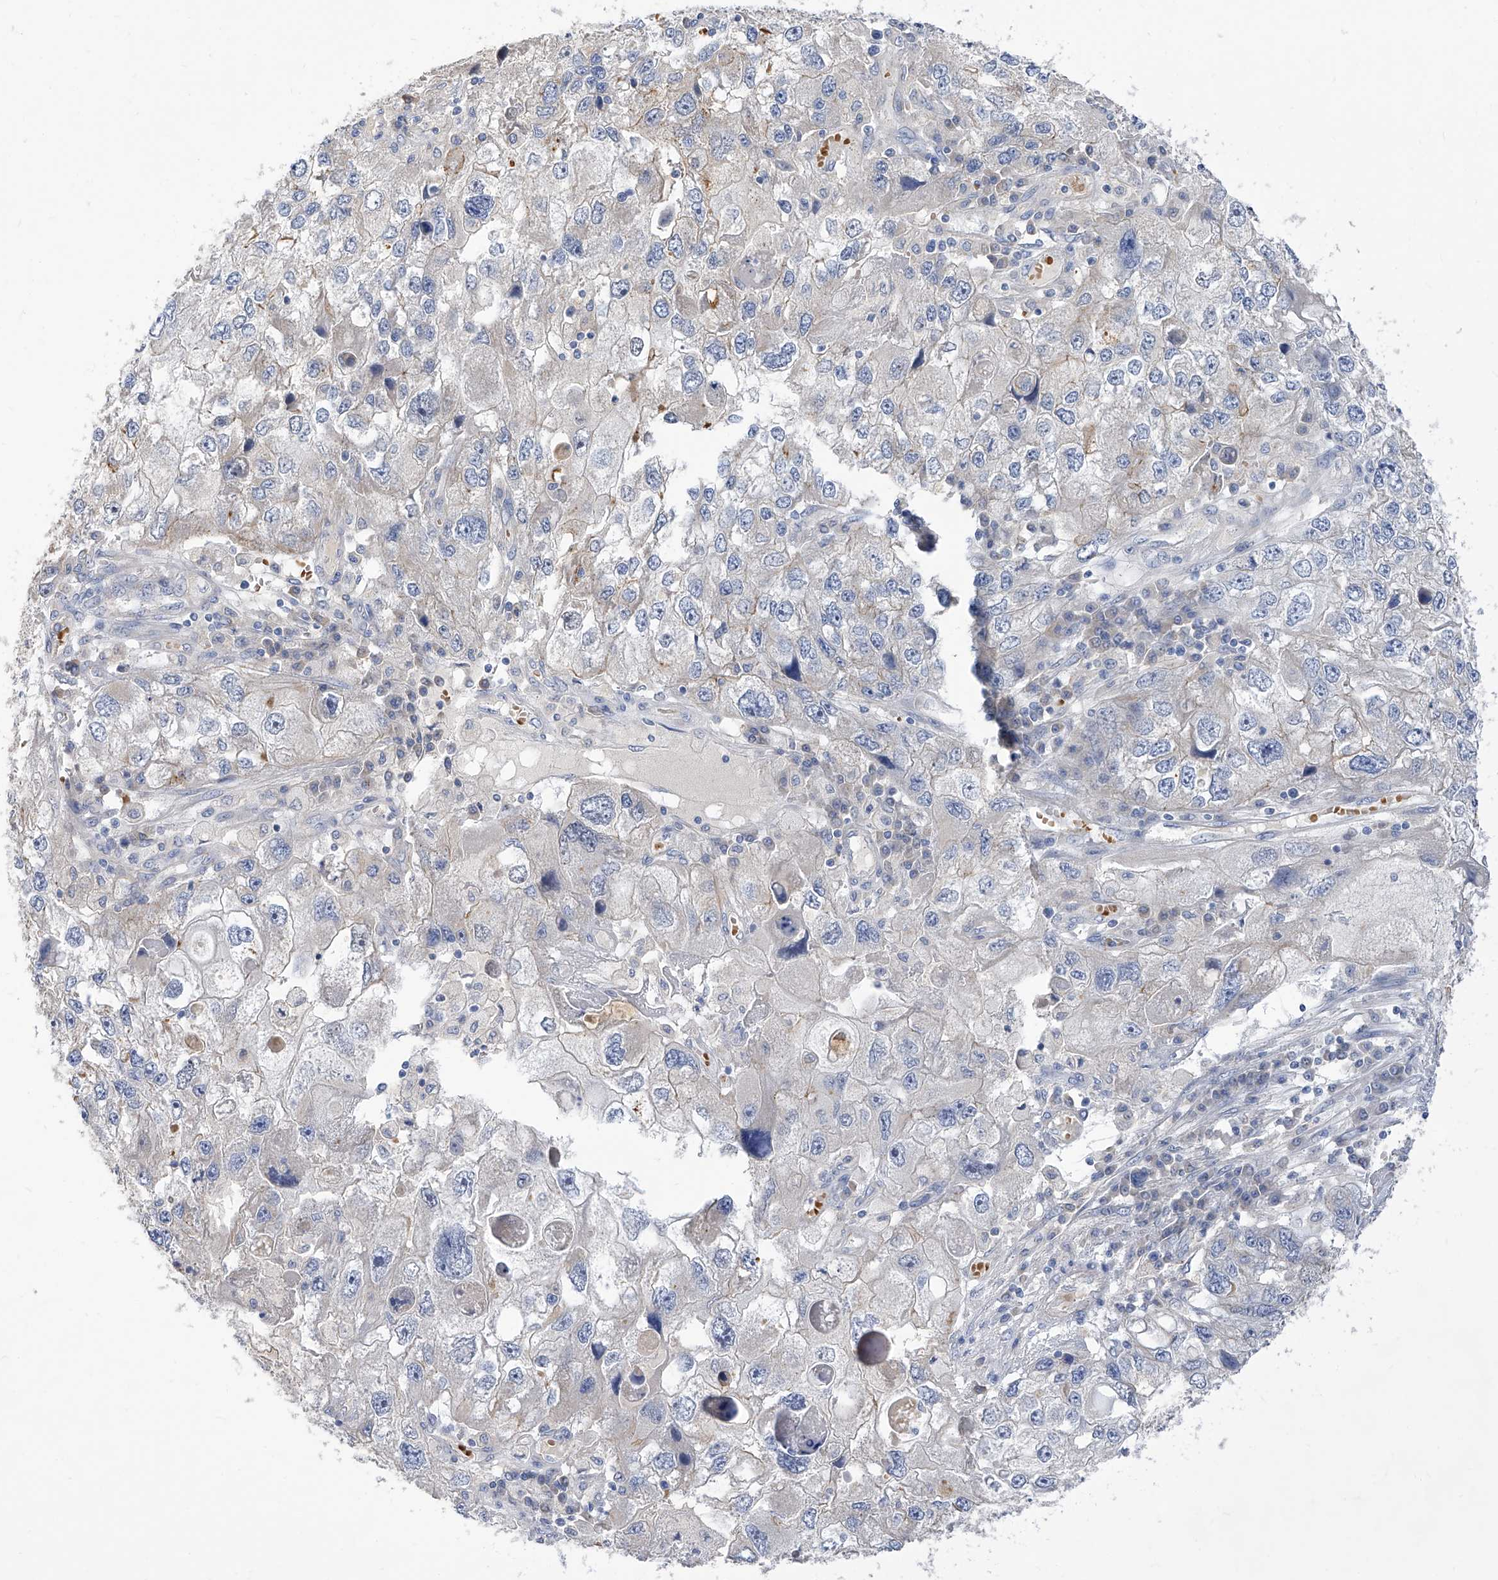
{"staining": {"intensity": "weak", "quantity": "<25%", "location": "cytoplasmic/membranous"}, "tissue": "endometrial cancer", "cell_type": "Tumor cells", "image_type": "cancer", "snomed": [{"axis": "morphology", "description": "Adenocarcinoma, NOS"}, {"axis": "topography", "description": "Endometrium"}], "caption": "Immunohistochemistry of human endometrial adenocarcinoma reveals no staining in tumor cells.", "gene": "PARD3", "patient": {"sex": "female", "age": 49}}